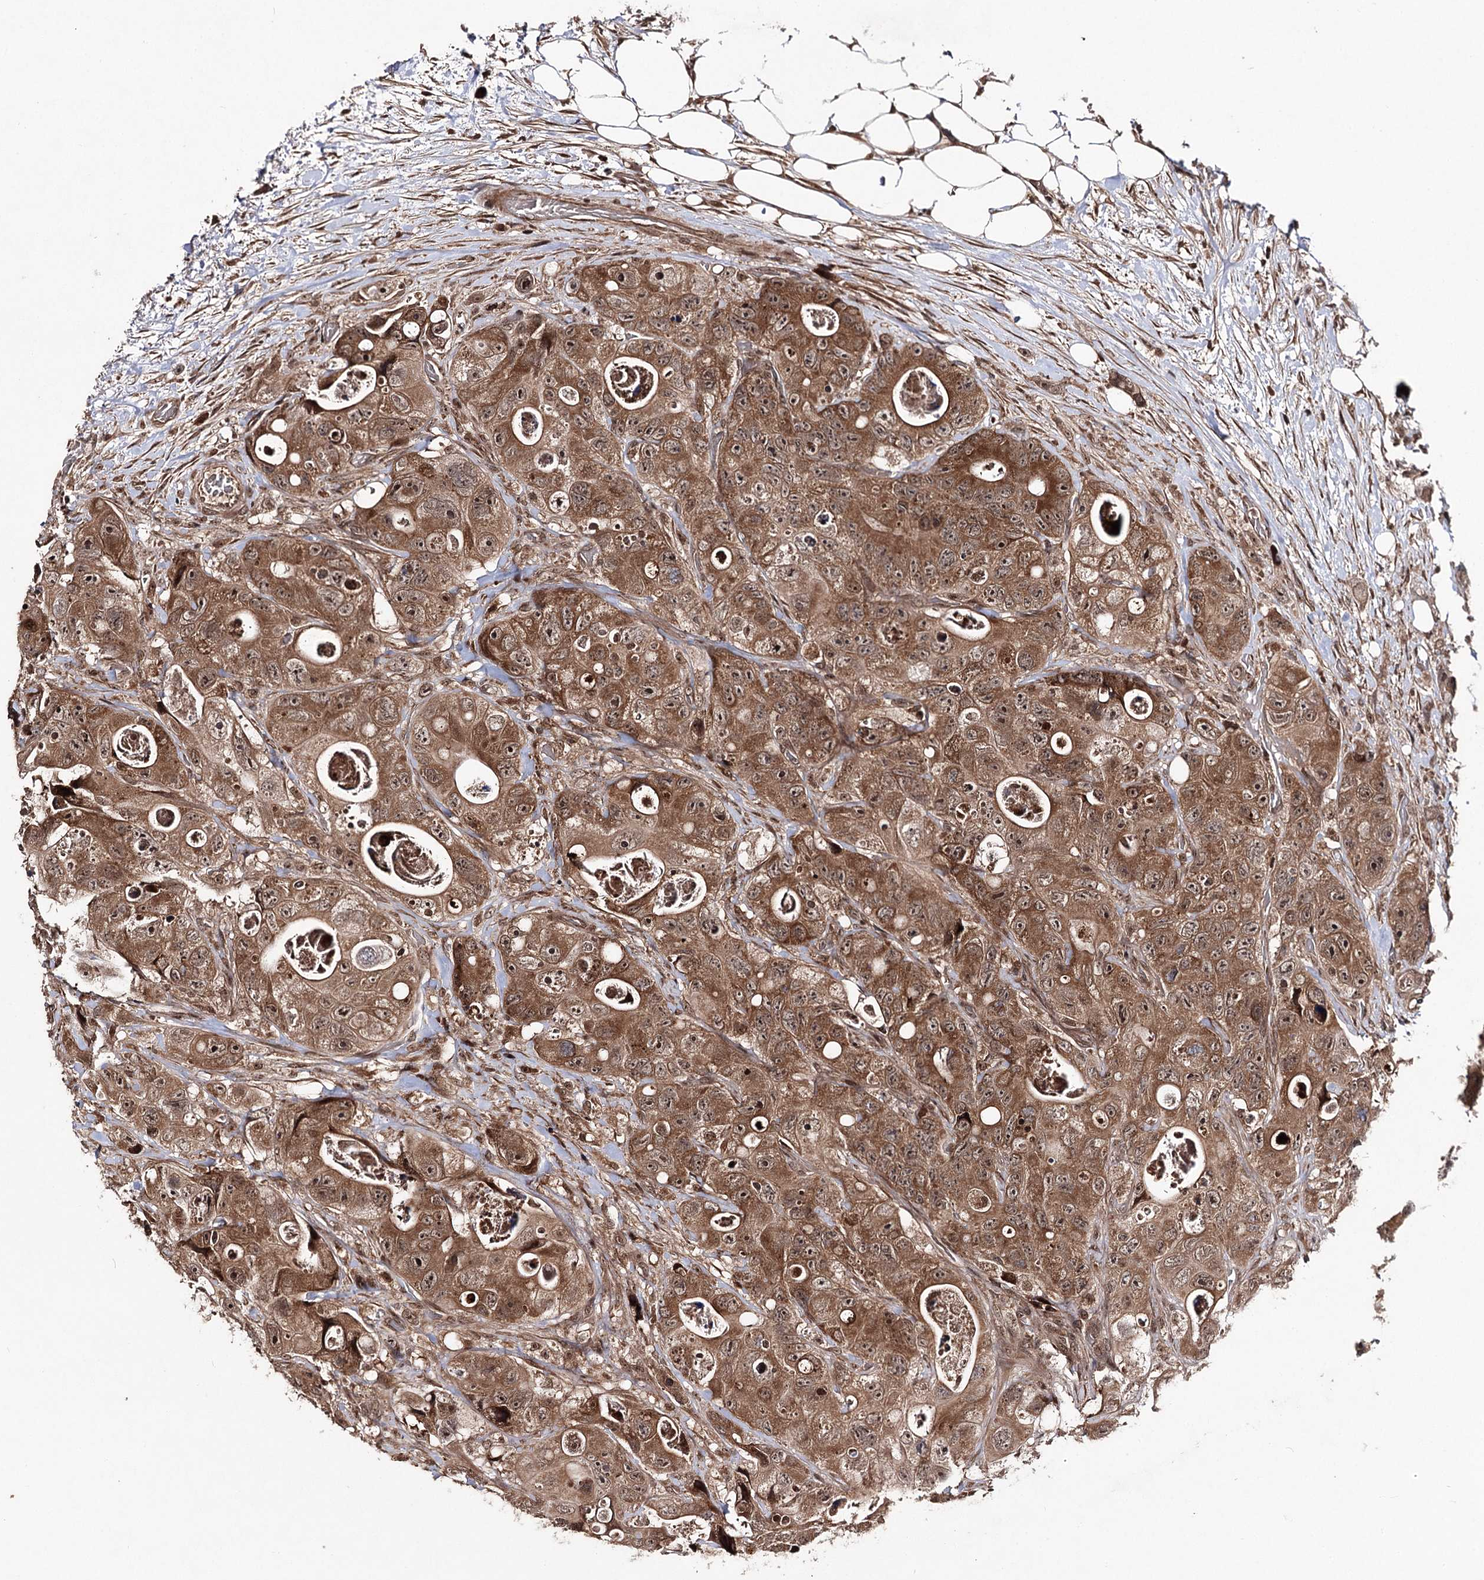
{"staining": {"intensity": "moderate", "quantity": ">75%", "location": "cytoplasmic/membranous,nuclear"}, "tissue": "colorectal cancer", "cell_type": "Tumor cells", "image_type": "cancer", "snomed": [{"axis": "morphology", "description": "Adenocarcinoma, NOS"}, {"axis": "topography", "description": "Colon"}], "caption": "Moderate cytoplasmic/membranous and nuclear positivity for a protein is seen in approximately >75% of tumor cells of colorectal adenocarcinoma using immunohistochemistry.", "gene": "FAM53B", "patient": {"sex": "female", "age": 46}}